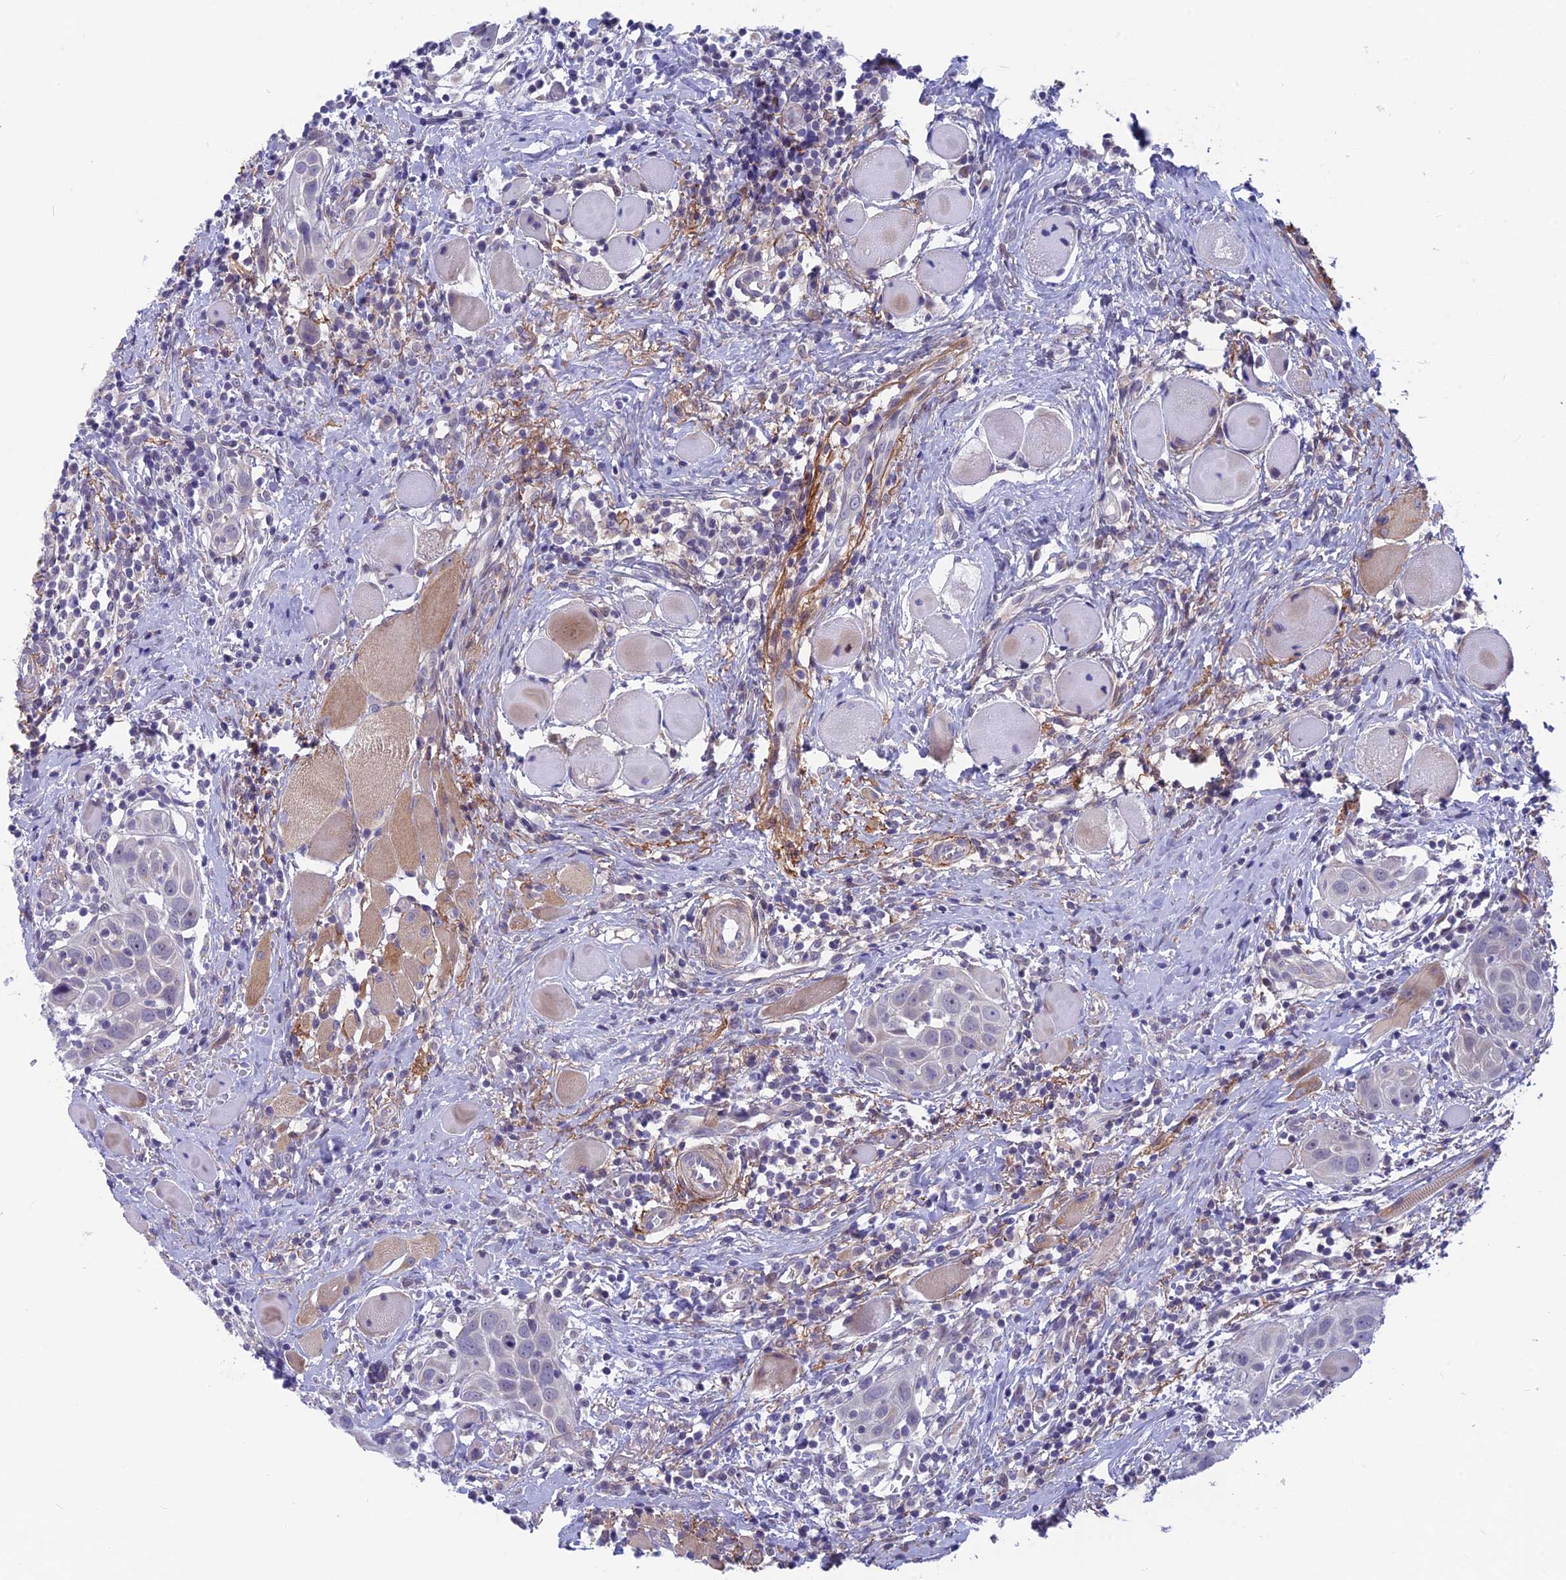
{"staining": {"intensity": "negative", "quantity": "none", "location": "none"}, "tissue": "head and neck cancer", "cell_type": "Tumor cells", "image_type": "cancer", "snomed": [{"axis": "morphology", "description": "Squamous cell carcinoma, NOS"}, {"axis": "topography", "description": "Oral tissue"}, {"axis": "topography", "description": "Head-Neck"}], "caption": "An image of head and neck cancer (squamous cell carcinoma) stained for a protein shows no brown staining in tumor cells. (Stains: DAB (3,3'-diaminobenzidine) immunohistochemistry (IHC) with hematoxylin counter stain, Microscopy: brightfield microscopy at high magnification).", "gene": "PLAC9", "patient": {"sex": "female", "age": 50}}